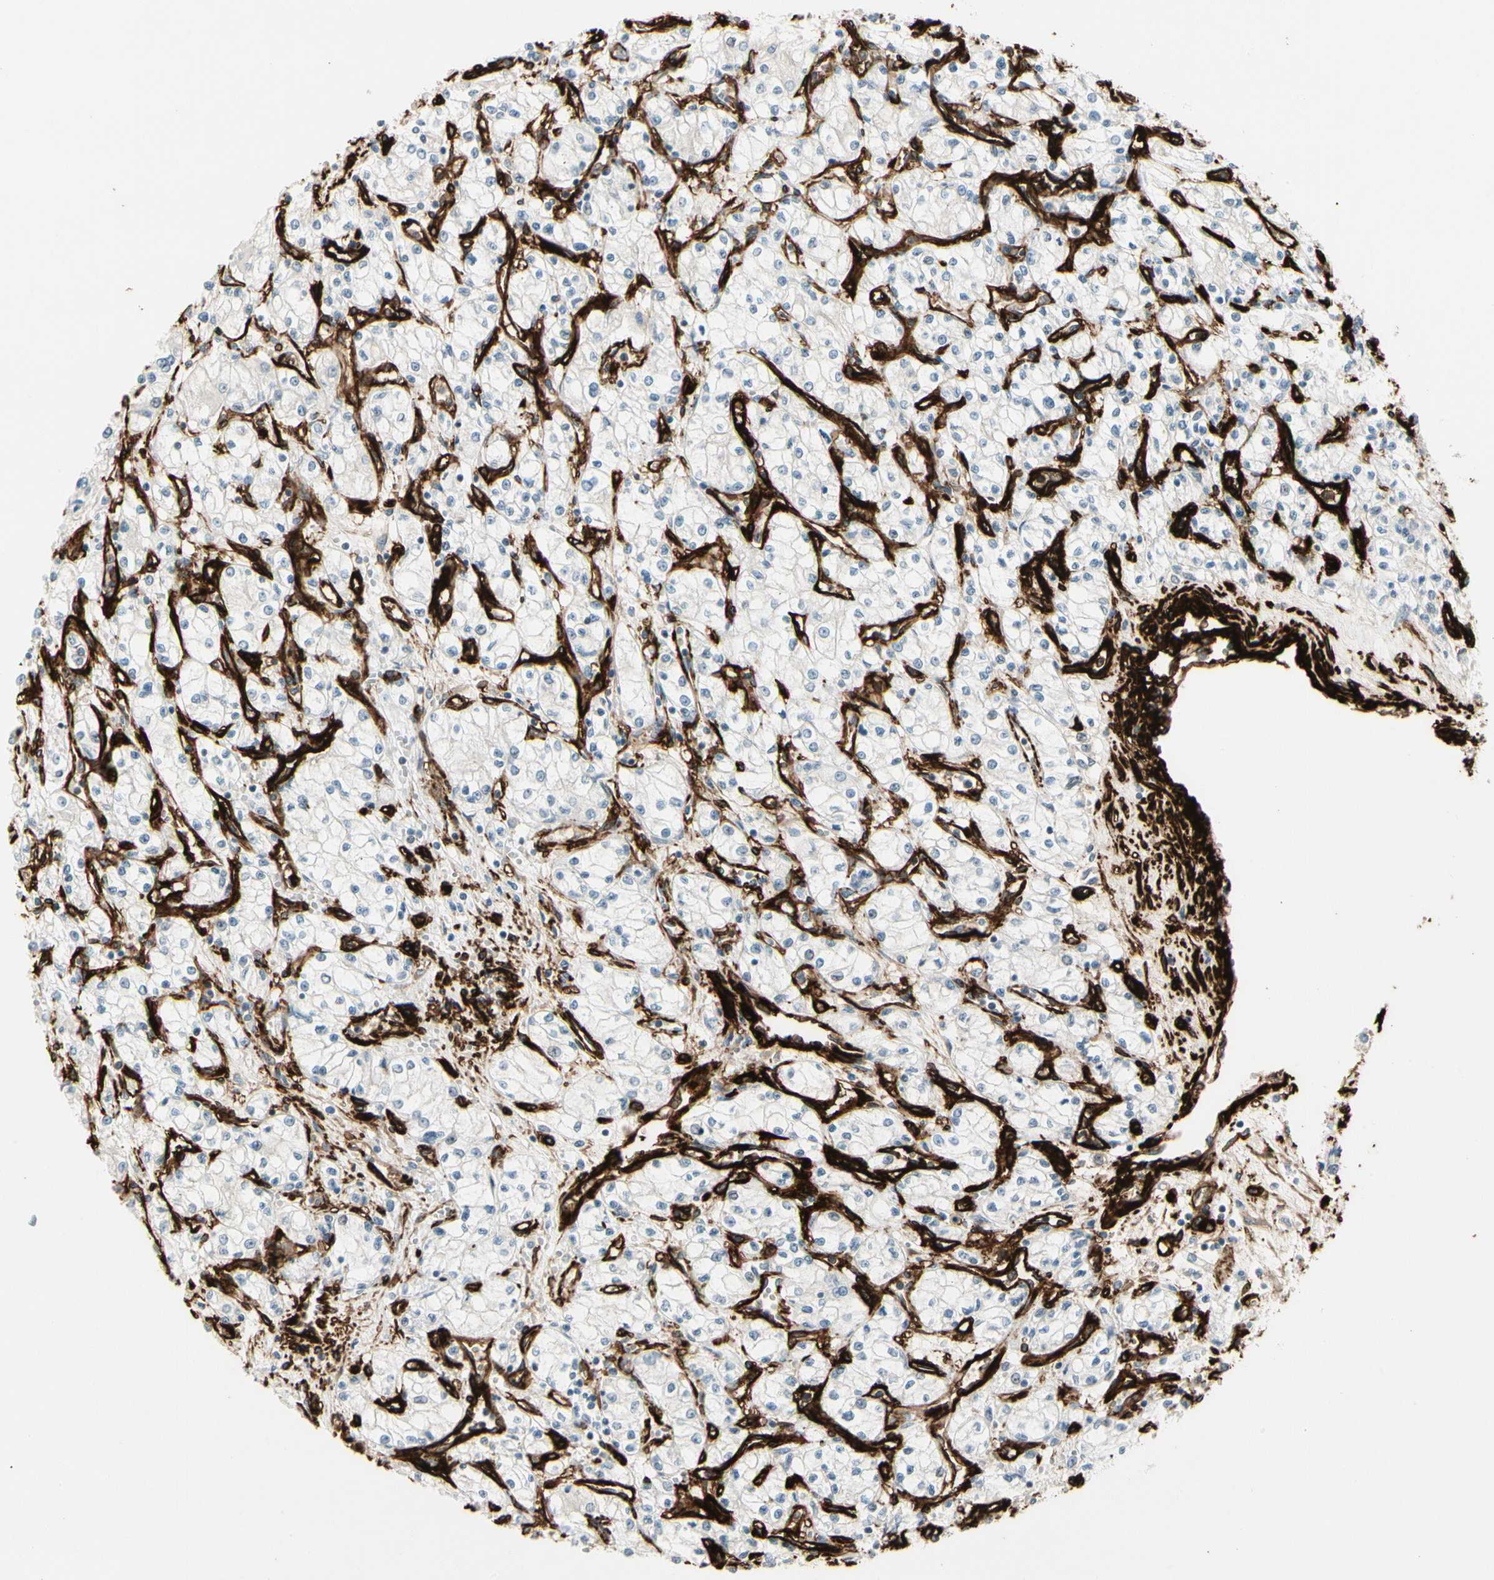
{"staining": {"intensity": "negative", "quantity": "none", "location": "none"}, "tissue": "renal cancer", "cell_type": "Tumor cells", "image_type": "cancer", "snomed": [{"axis": "morphology", "description": "Normal tissue, NOS"}, {"axis": "morphology", "description": "Adenocarcinoma, NOS"}, {"axis": "topography", "description": "Kidney"}], "caption": "Tumor cells are negative for protein expression in human renal adenocarcinoma. The staining is performed using DAB brown chromogen with nuclei counter-stained in using hematoxylin.", "gene": "MCAM", "patient": {"sex": "male", "age": 59}}